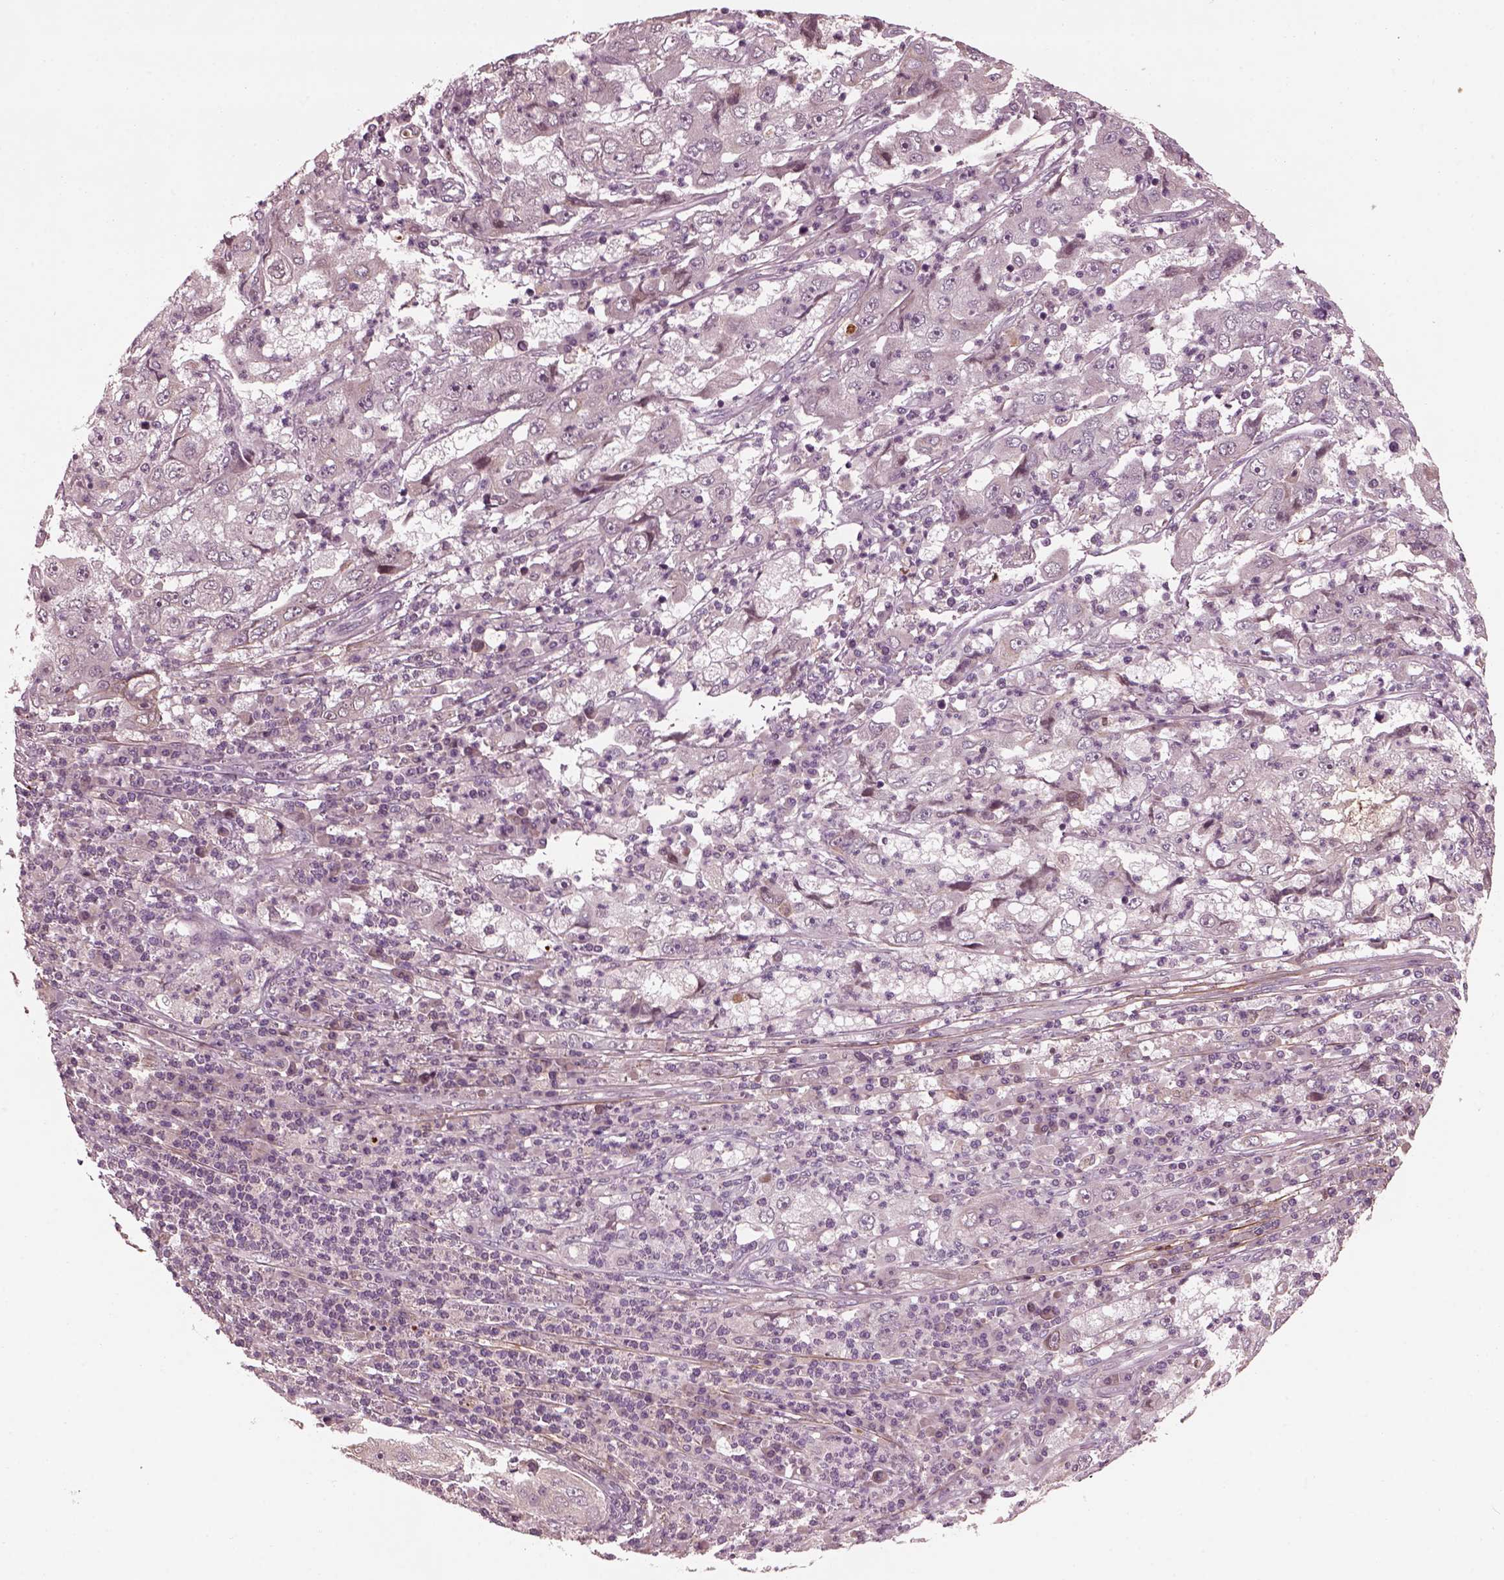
{"staining": {"intensity": "negative", "quantity": "none", "location": "none"}, "tissue": "cervical cancer", "cell_type": "Tumor cells", "image_type": "cancer", "snomed": [{"axis": "morphology", "description": "Squamous cell carcinoma, NOS"}, {"axis": "topography", "description": "Cervix"}], "caption": "Immunohistochemistry (IHC) micrograph of human cervical cancer stained for a protein (brown), which reveals no staining in tumor cells. (DAB immunohistochemistry (IHC), high magnification).", "gene": "EFEMP1", "patient": {"sex": "female", "age": 36}}